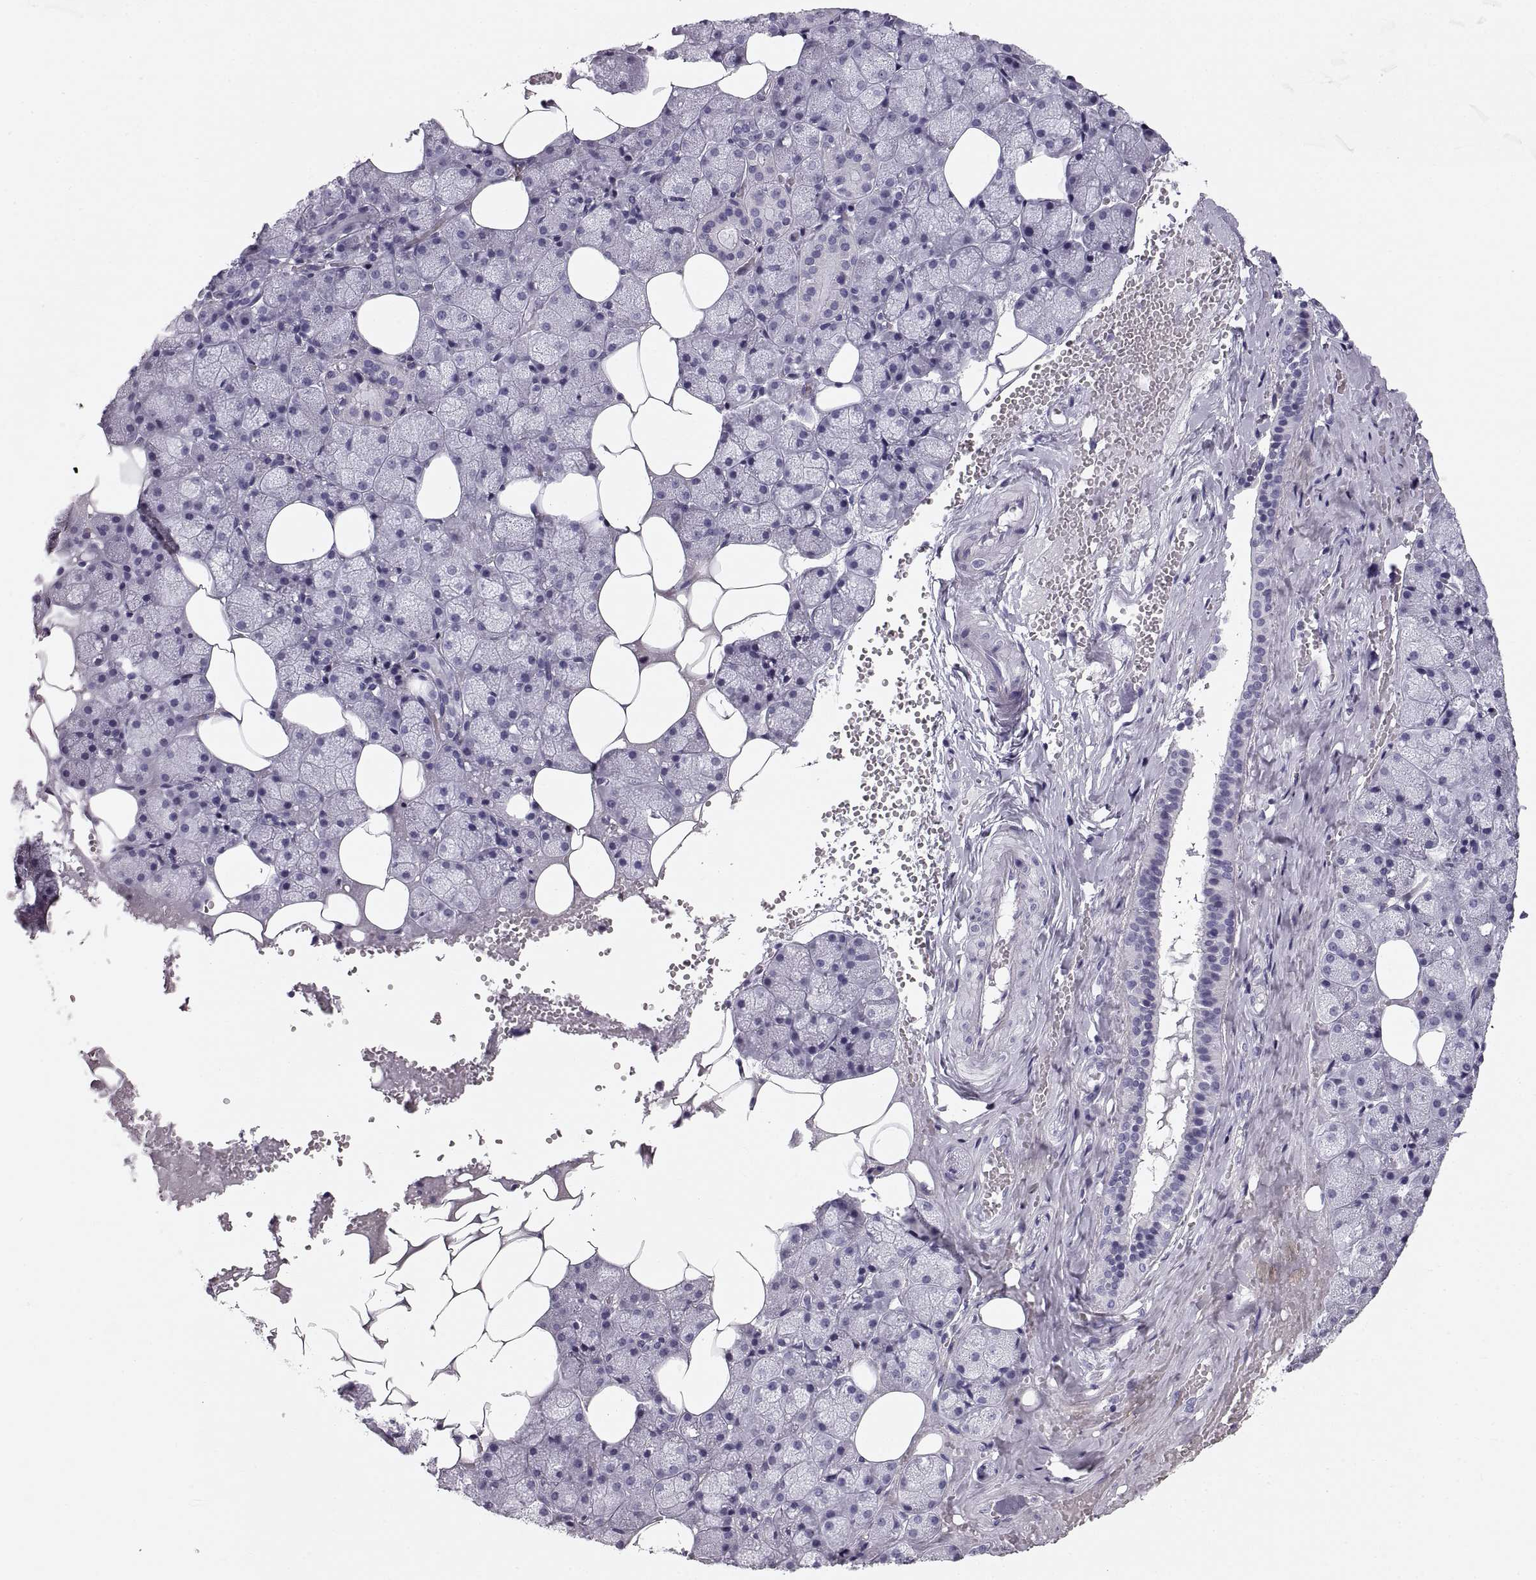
{"staining": {"intensity": "negative", "quantity": "none", "location": "none"}, "tissue": "salivary gland", "cell_type": "Glandular cells", "image_type": "normal", "snomed": [{"axis": "morphology", "description": "Normal tissue, NOS"}, {"axis": "topography", "description": "Salivary gland"}], "caption": "This is an immunohistochemistry image of normal human salivary gland. There is no staining in glandular cells.", "gene": "CRYAA", "patient": {"sex": "male", "age": 38}}